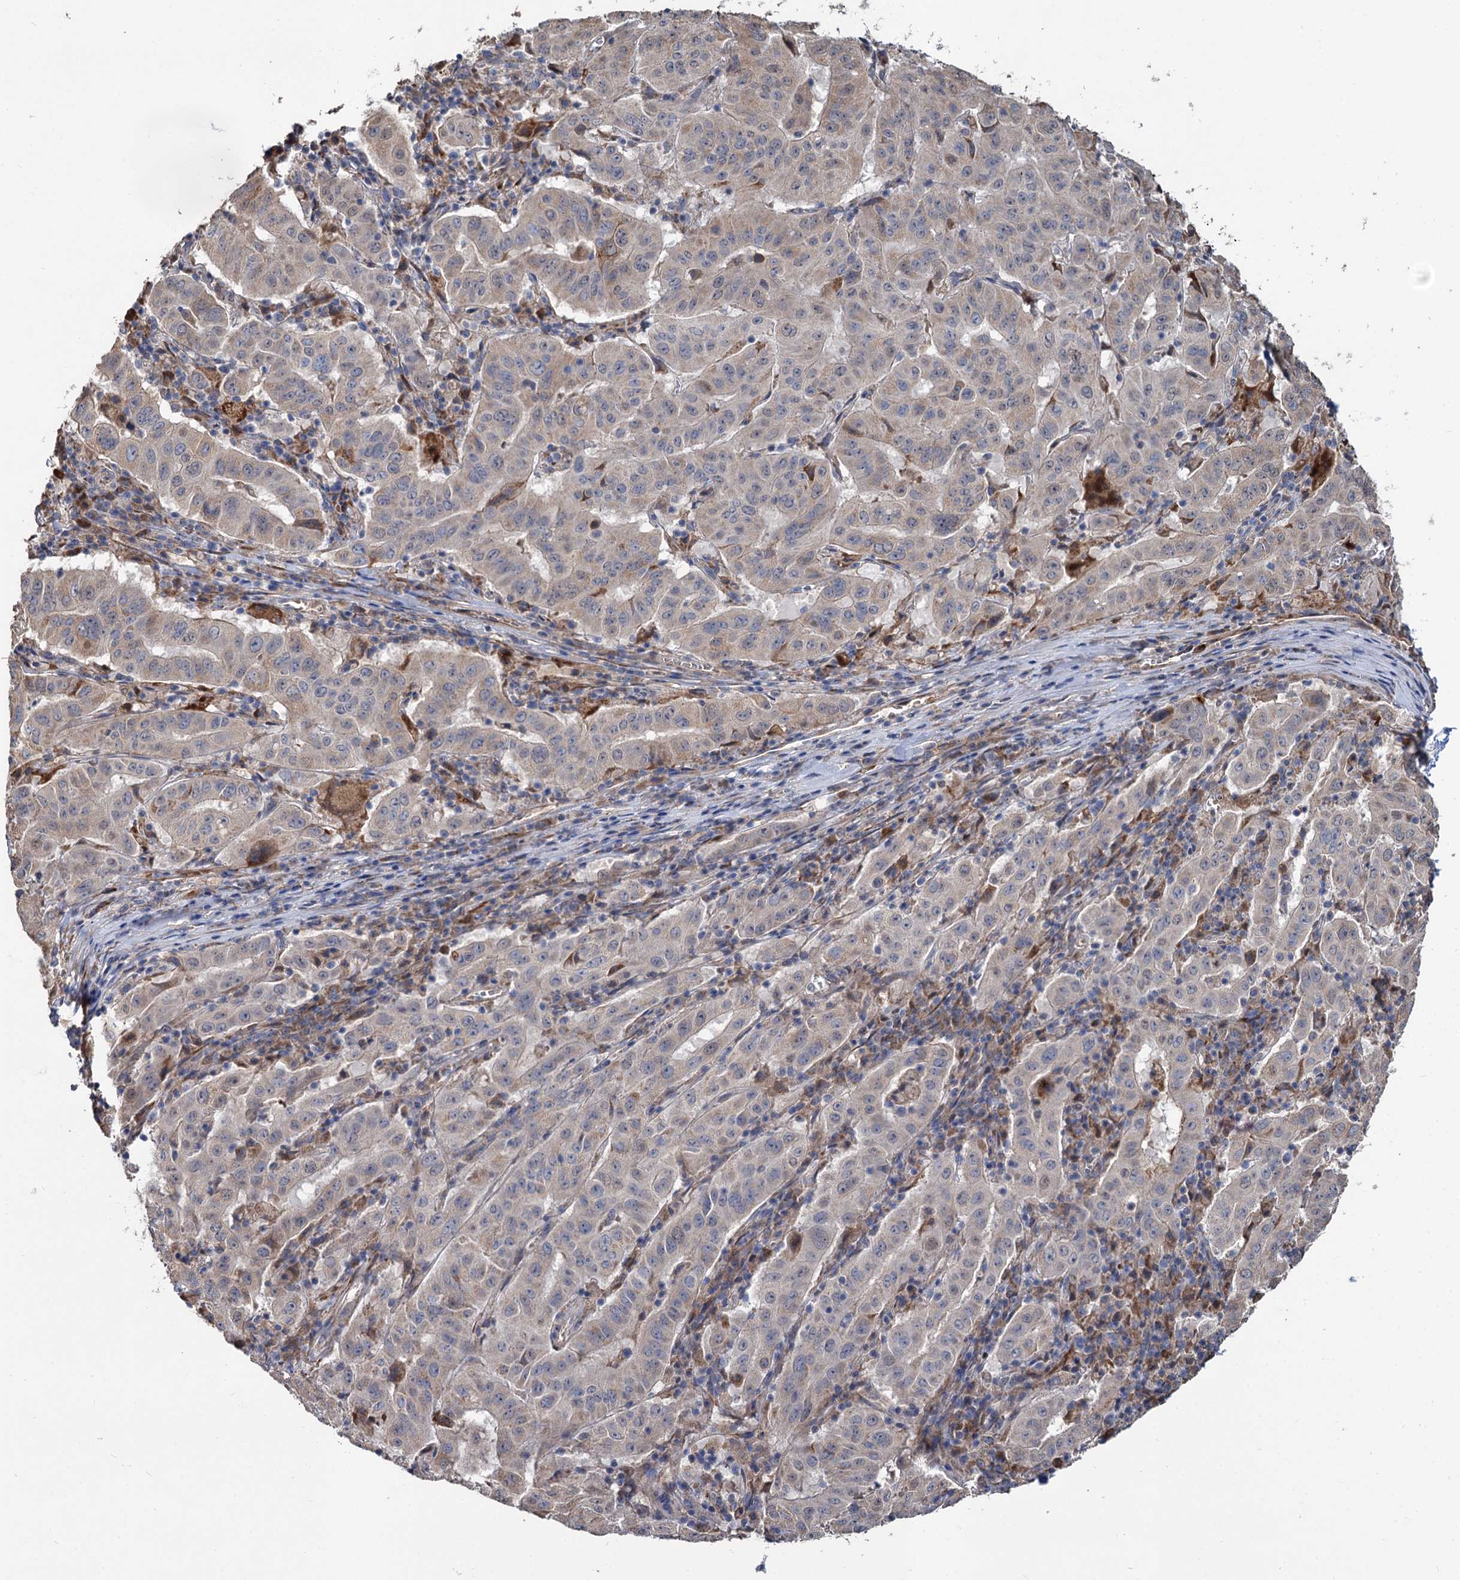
{"staining": {"intensity": "weak", "quantity": "<25%", "location": "cytoplasmic/membranous"}, "tissue": "pancreatic cancer", "cell_type": "Tumor cells", "image_type": "cancer", "snomed": [{"axis": "morphology", "description": "Adenocarcinoma, NOS"}, {"axis": "topography", "description": "Pancreas"}], "caption": "The IHC photomicrograph has no significant expression in tumor cells of pancreatic cancer tissue.", "gene": "ALKBH7", "patient": {"sex": "male", "age": 63}}